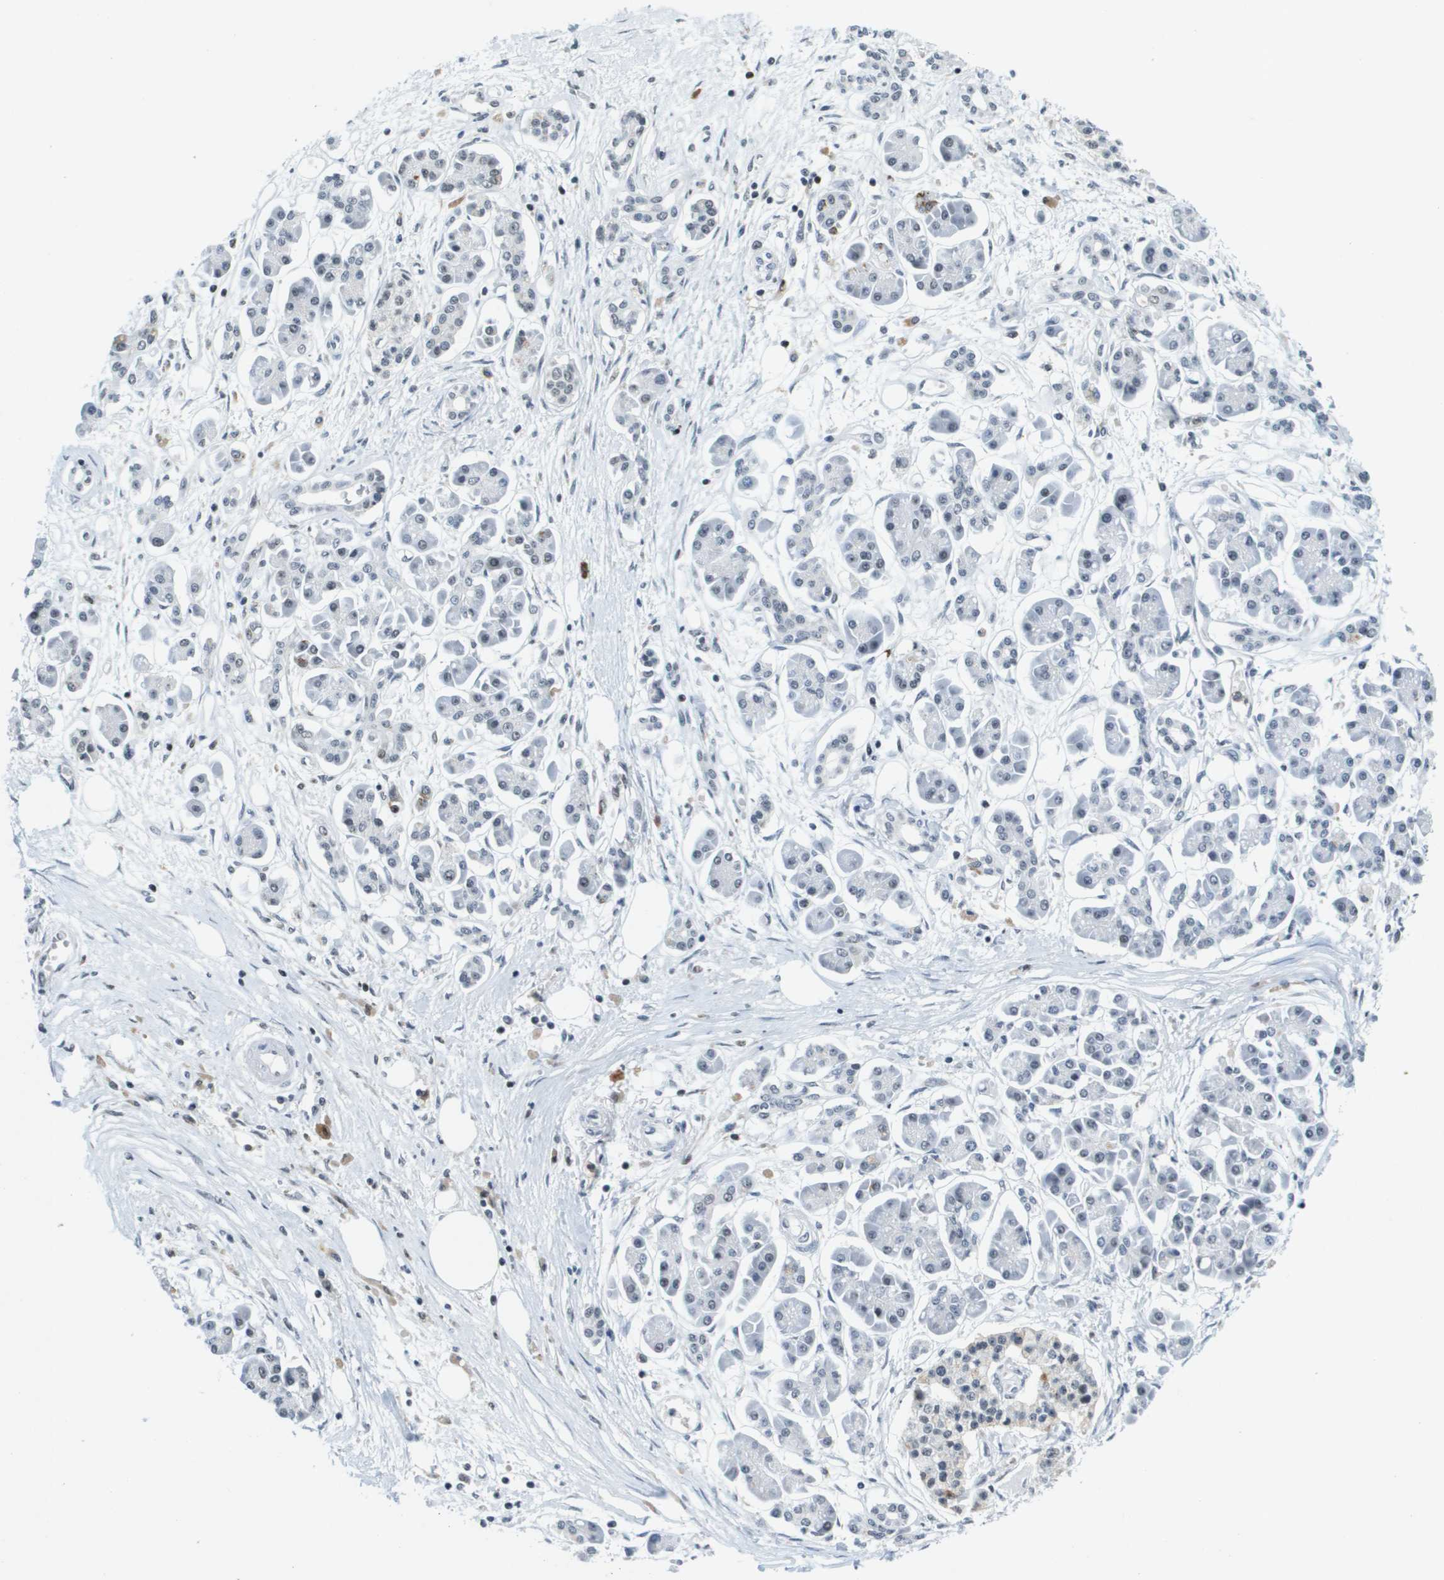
{"staining": {"intensity": "negative", "quantity": "none", "location": "none"}, "tissue": "pancreatic cancer", "cell_type": "Tumor cells", "image_type": "cancer", "snomed": [{"axis": "morphology", "description": "Adenocarcinoma, NOS"}, {"axis": "topography", "description": "Pancreas"}], "caption": "Photomicrograph shows no protein positivity in tumor cells of pancreatic adenocarcinoma tissue.", "gene": "EP400", "patient": {"sex": "female", "age": 77}}